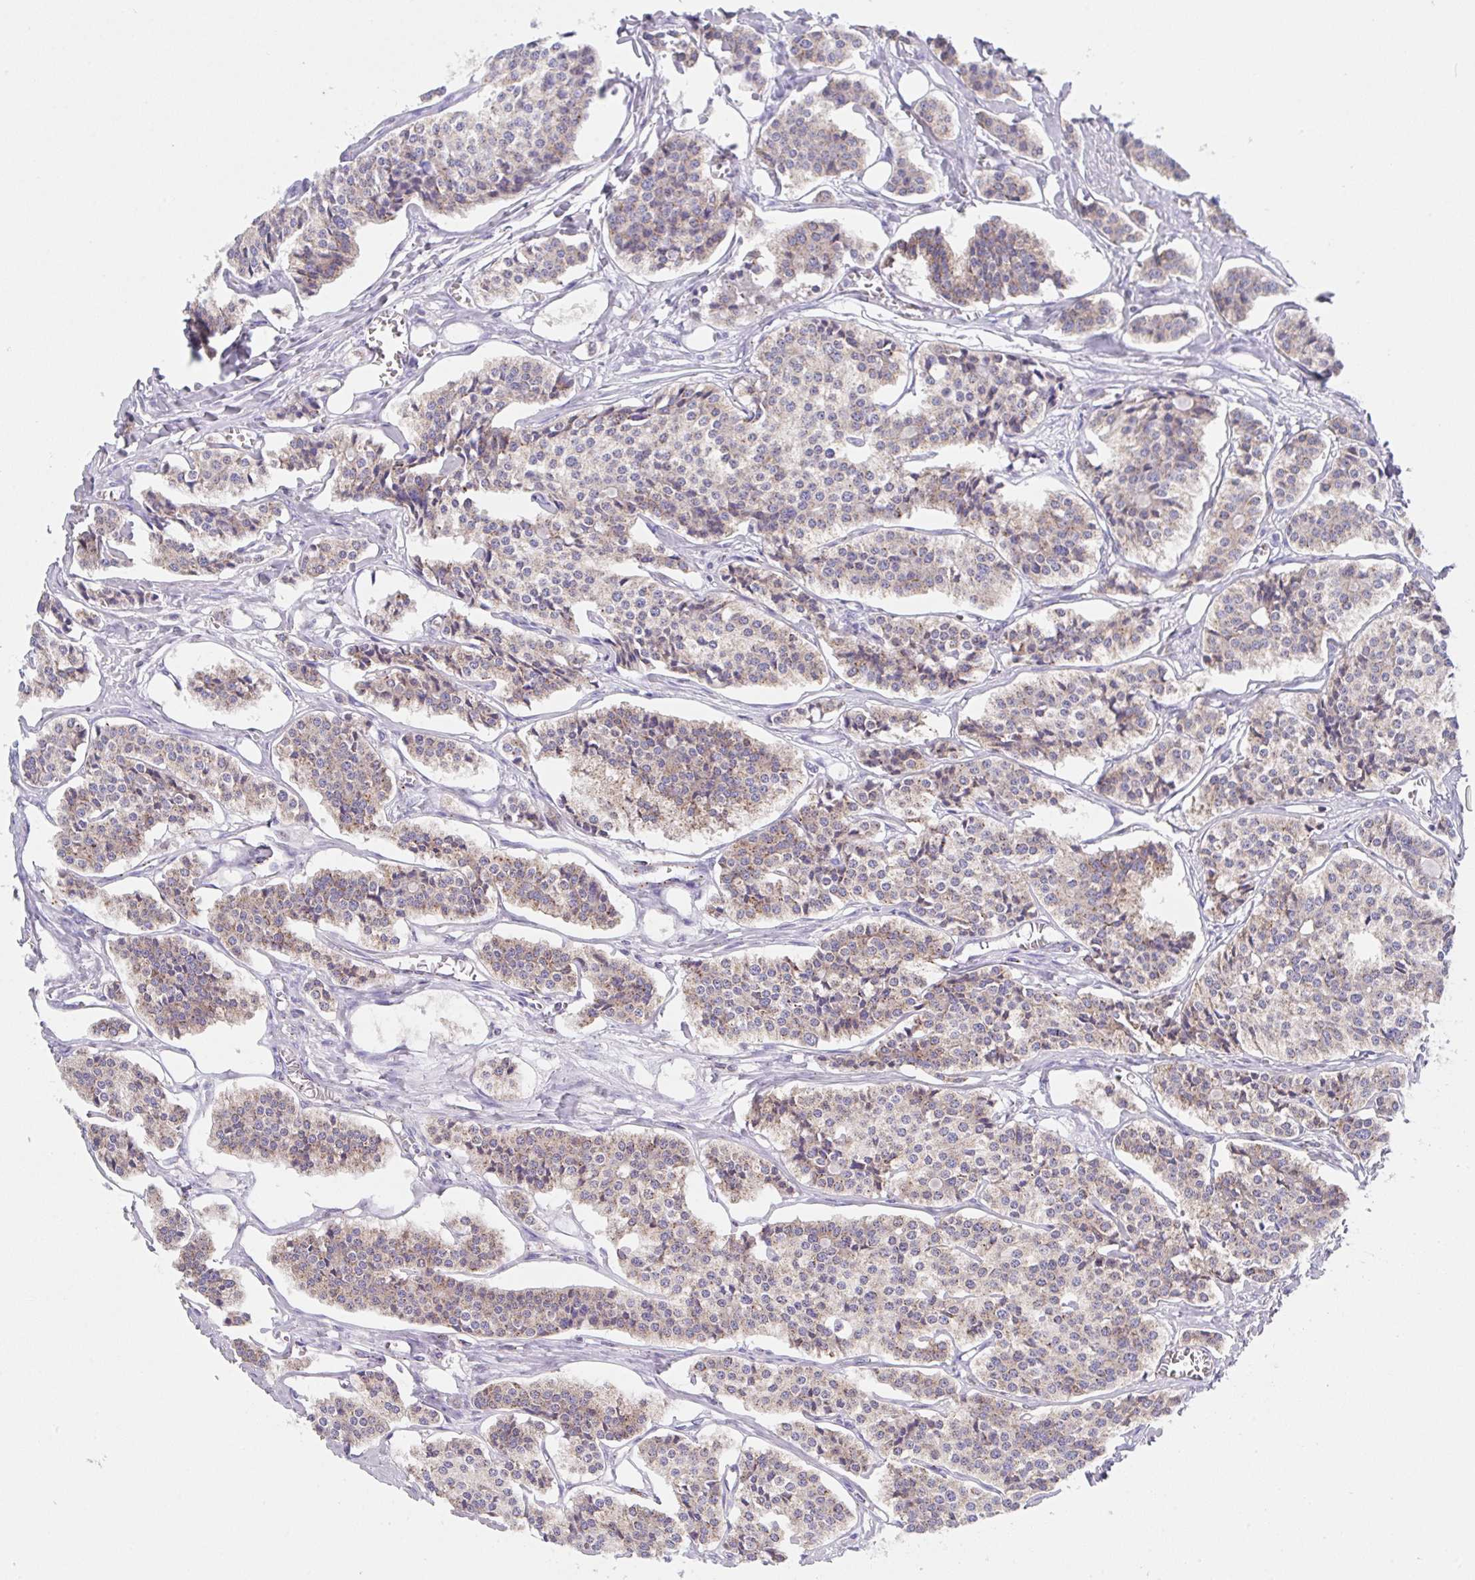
{"staining": {"intensity": "weak", "quantity": ">75%", "location": "cytoplasmic/membranous"}, "tissue": "carcinoid", "cell_type": "Tumor cells", "image_type": "cancer", "snomed": [{"axis": "morphology", "description": "Carcinoid, malignant, NOS"}, {"axis": "topography", "description": "Small intestine"}], "caption": "Carcinoid tissue reveals weak cytoplasmic/membranous expression in about >75% of tumor cells, visualized by immunohistochemistry.", "gene": "PROSER3", "patient": {"sex": "male", "age": 63}}